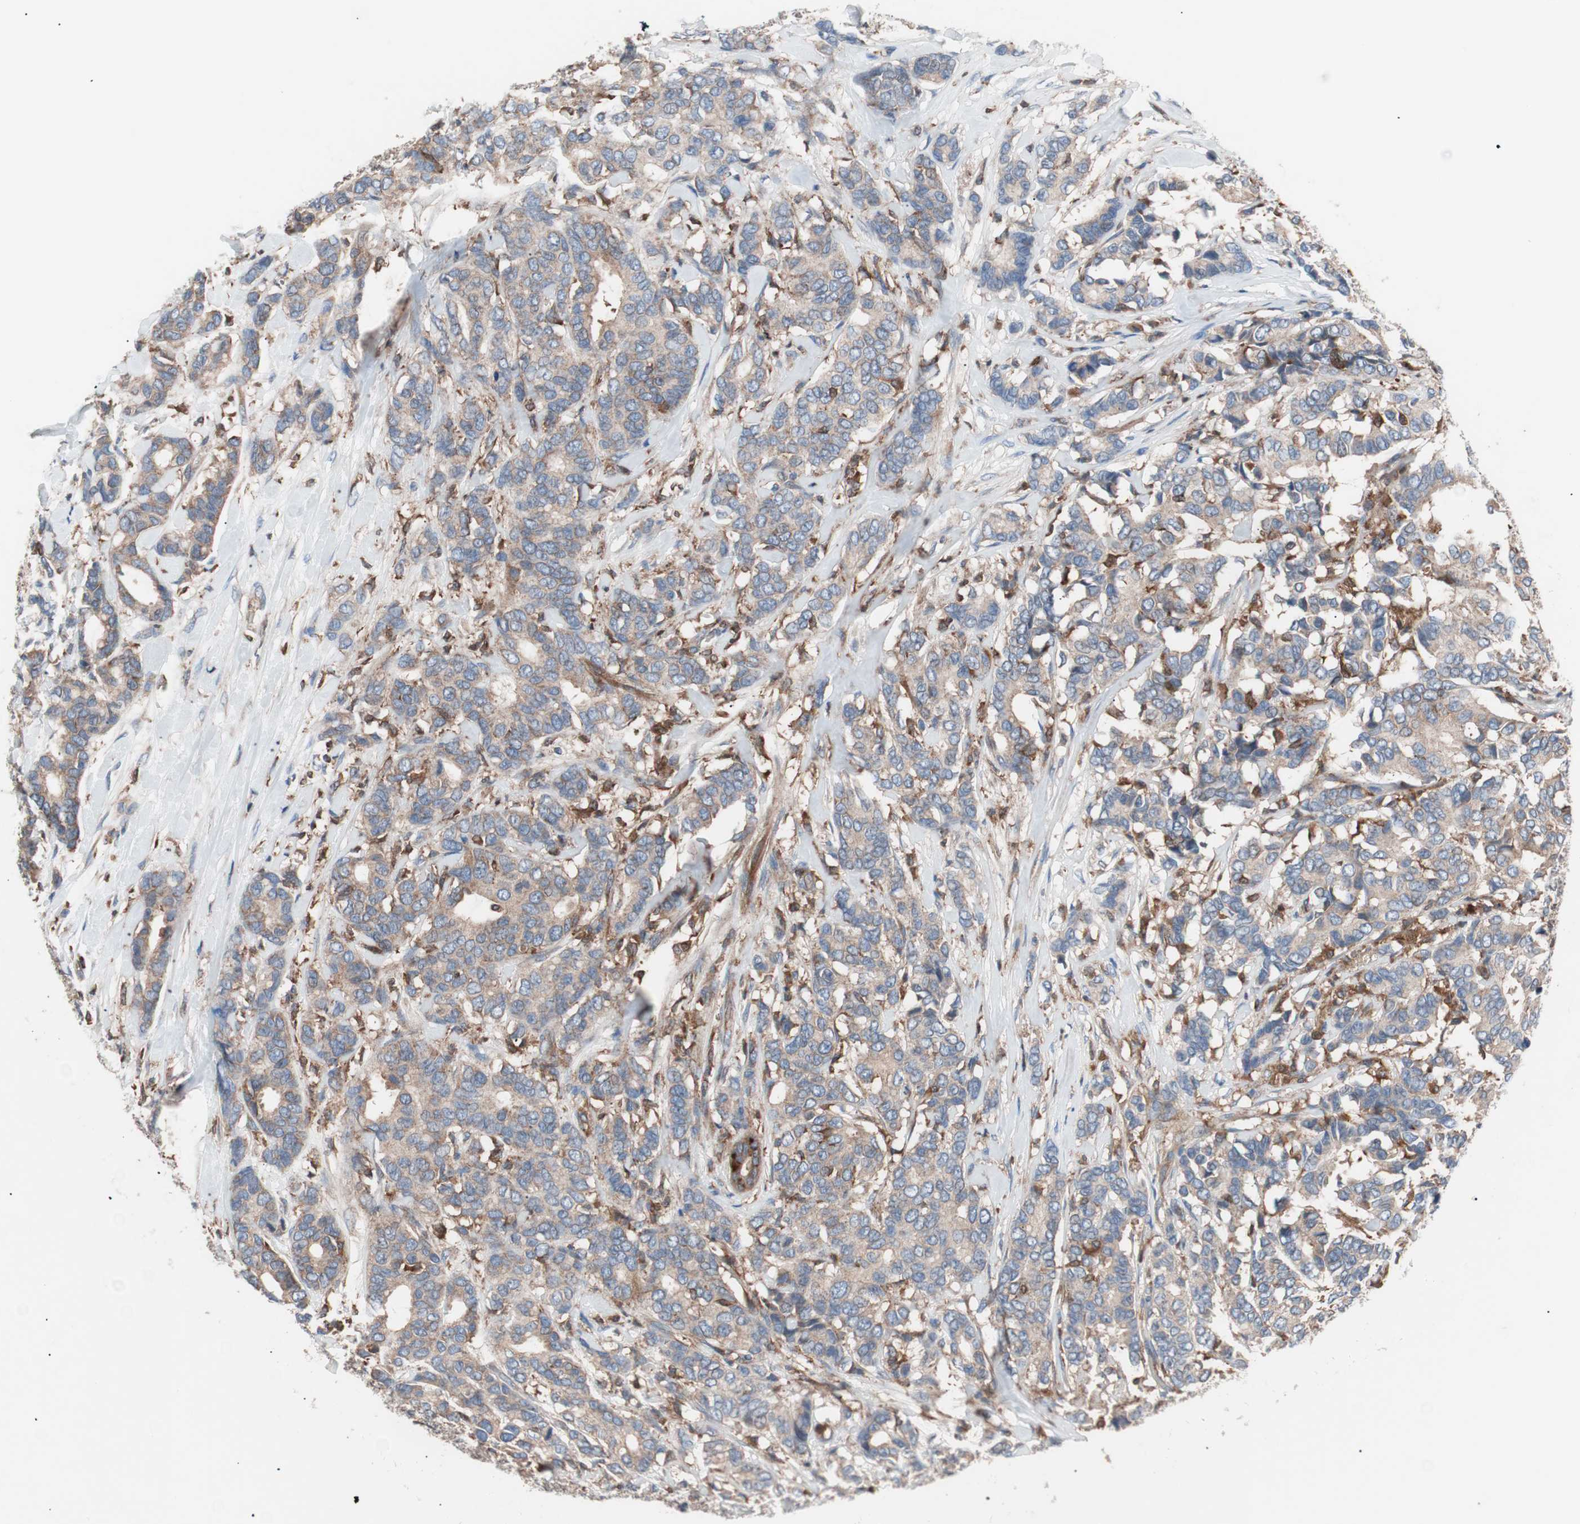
{"staining": {"intensity": "moderate", "quantity": ">75%", "location": "cytoplasmic/membranous"}, "tissue": "breast cancer", "cell_type": "Tumor cells", "image_type": "cancer", "snomed": [{"axis": "morphology", "description": "Duct carcinoma"}, {"axis": "topography", "description": "Breast"}], "caption": "Moderate cytoplasmic/membranous positivity for a protein is seen in approximately >75% of tumor cells of breast cancer using IHC.", "gene": "PIK3R1", "patient": {"sex": "female", "age": 87}}